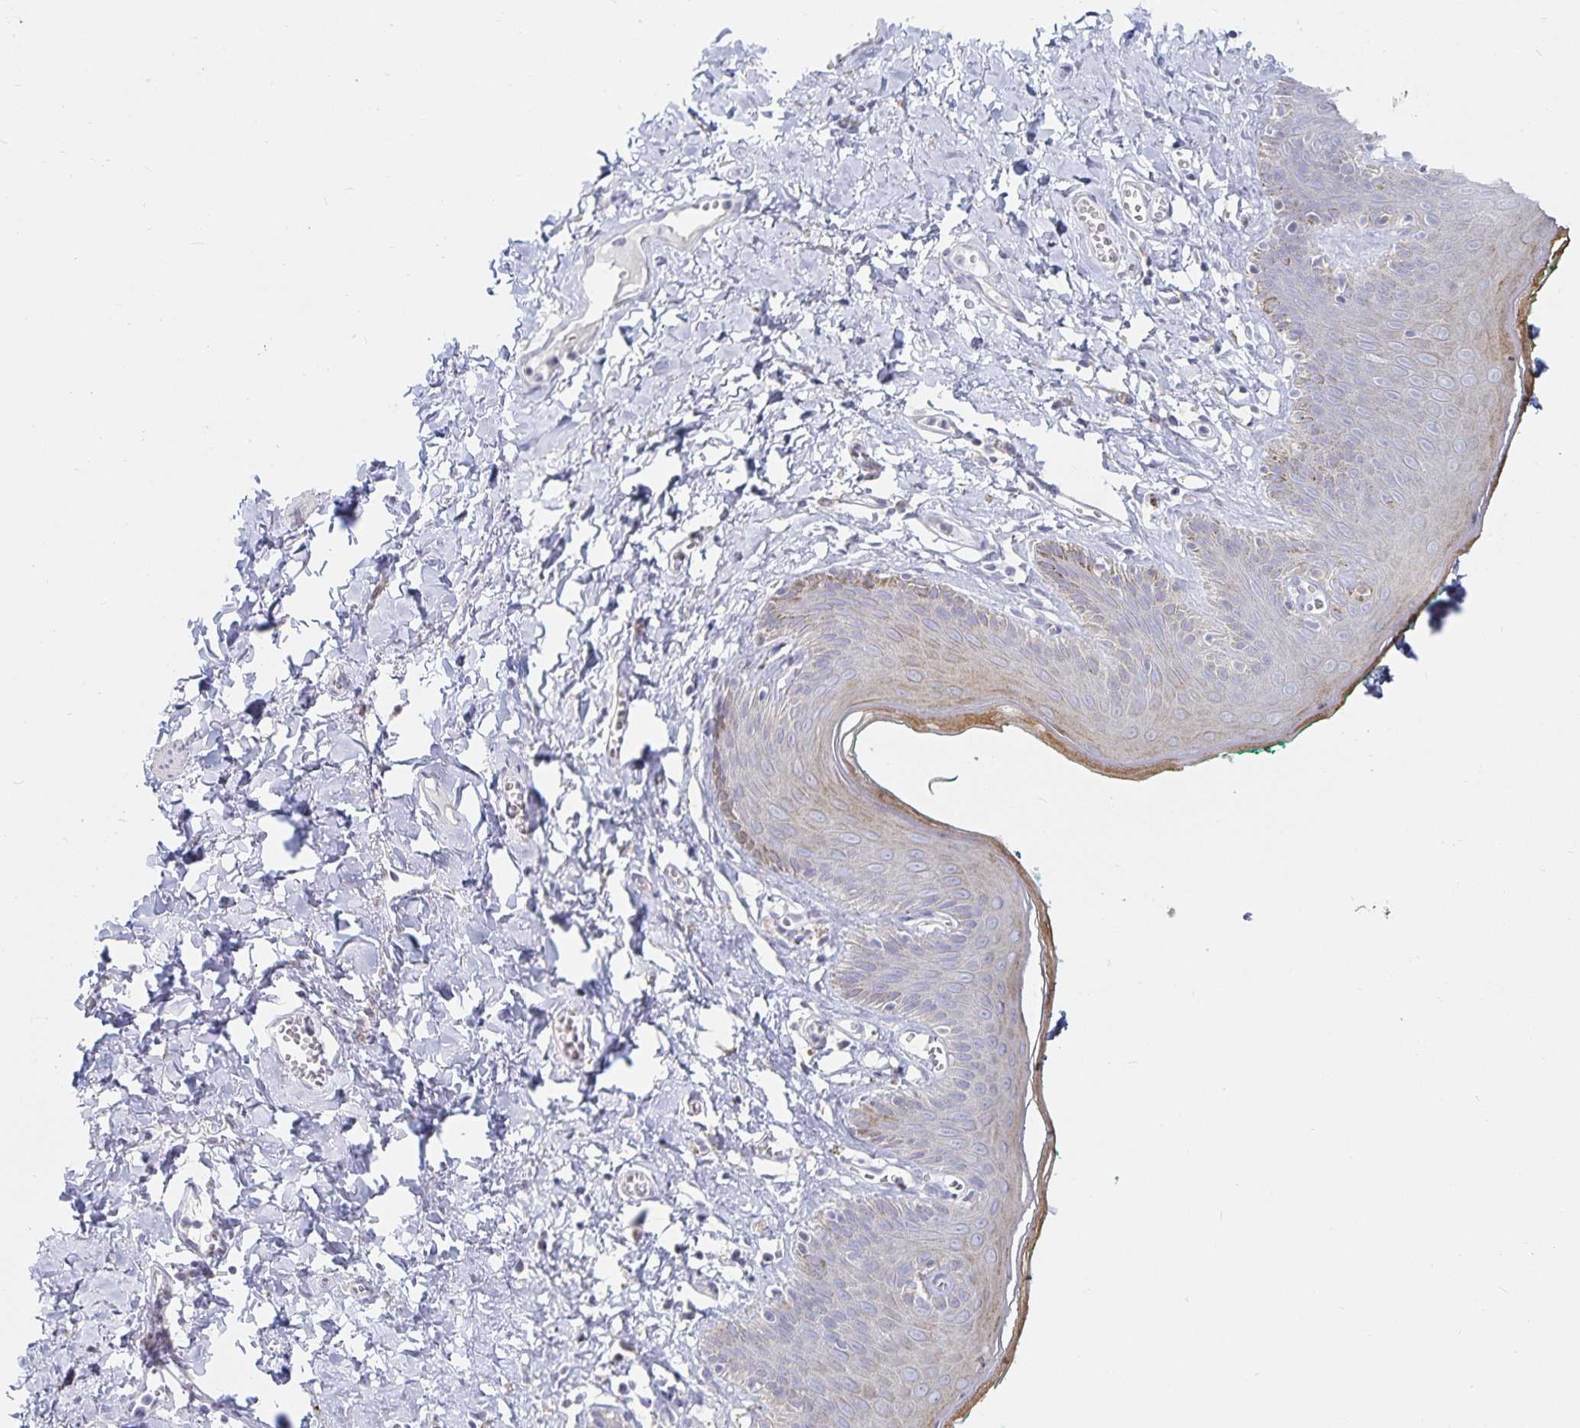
{"staining": {"intensity": "negative", "quantity": "none", "location": "none"}, "tissue": "skin", "cell_type": "Epidermal cells", "image_type": "normal", "snomed": [{"axis": "morphology", "description": "Normal tissue, NOS"}, {"axis": "topography", "description": "Vulva"}, {"axis": "topography", "description": "Peripheral nerve tissue"}], "caption": "IHC image of normal skin: skin stained with DAB shows no significant protein expression in epidermal cells. (Brightfield microscopy of DAB immunohistochemistry (IHC) at high magnification).", "gene": "S100G", "patient": {"sex": "female", "age": 66}}